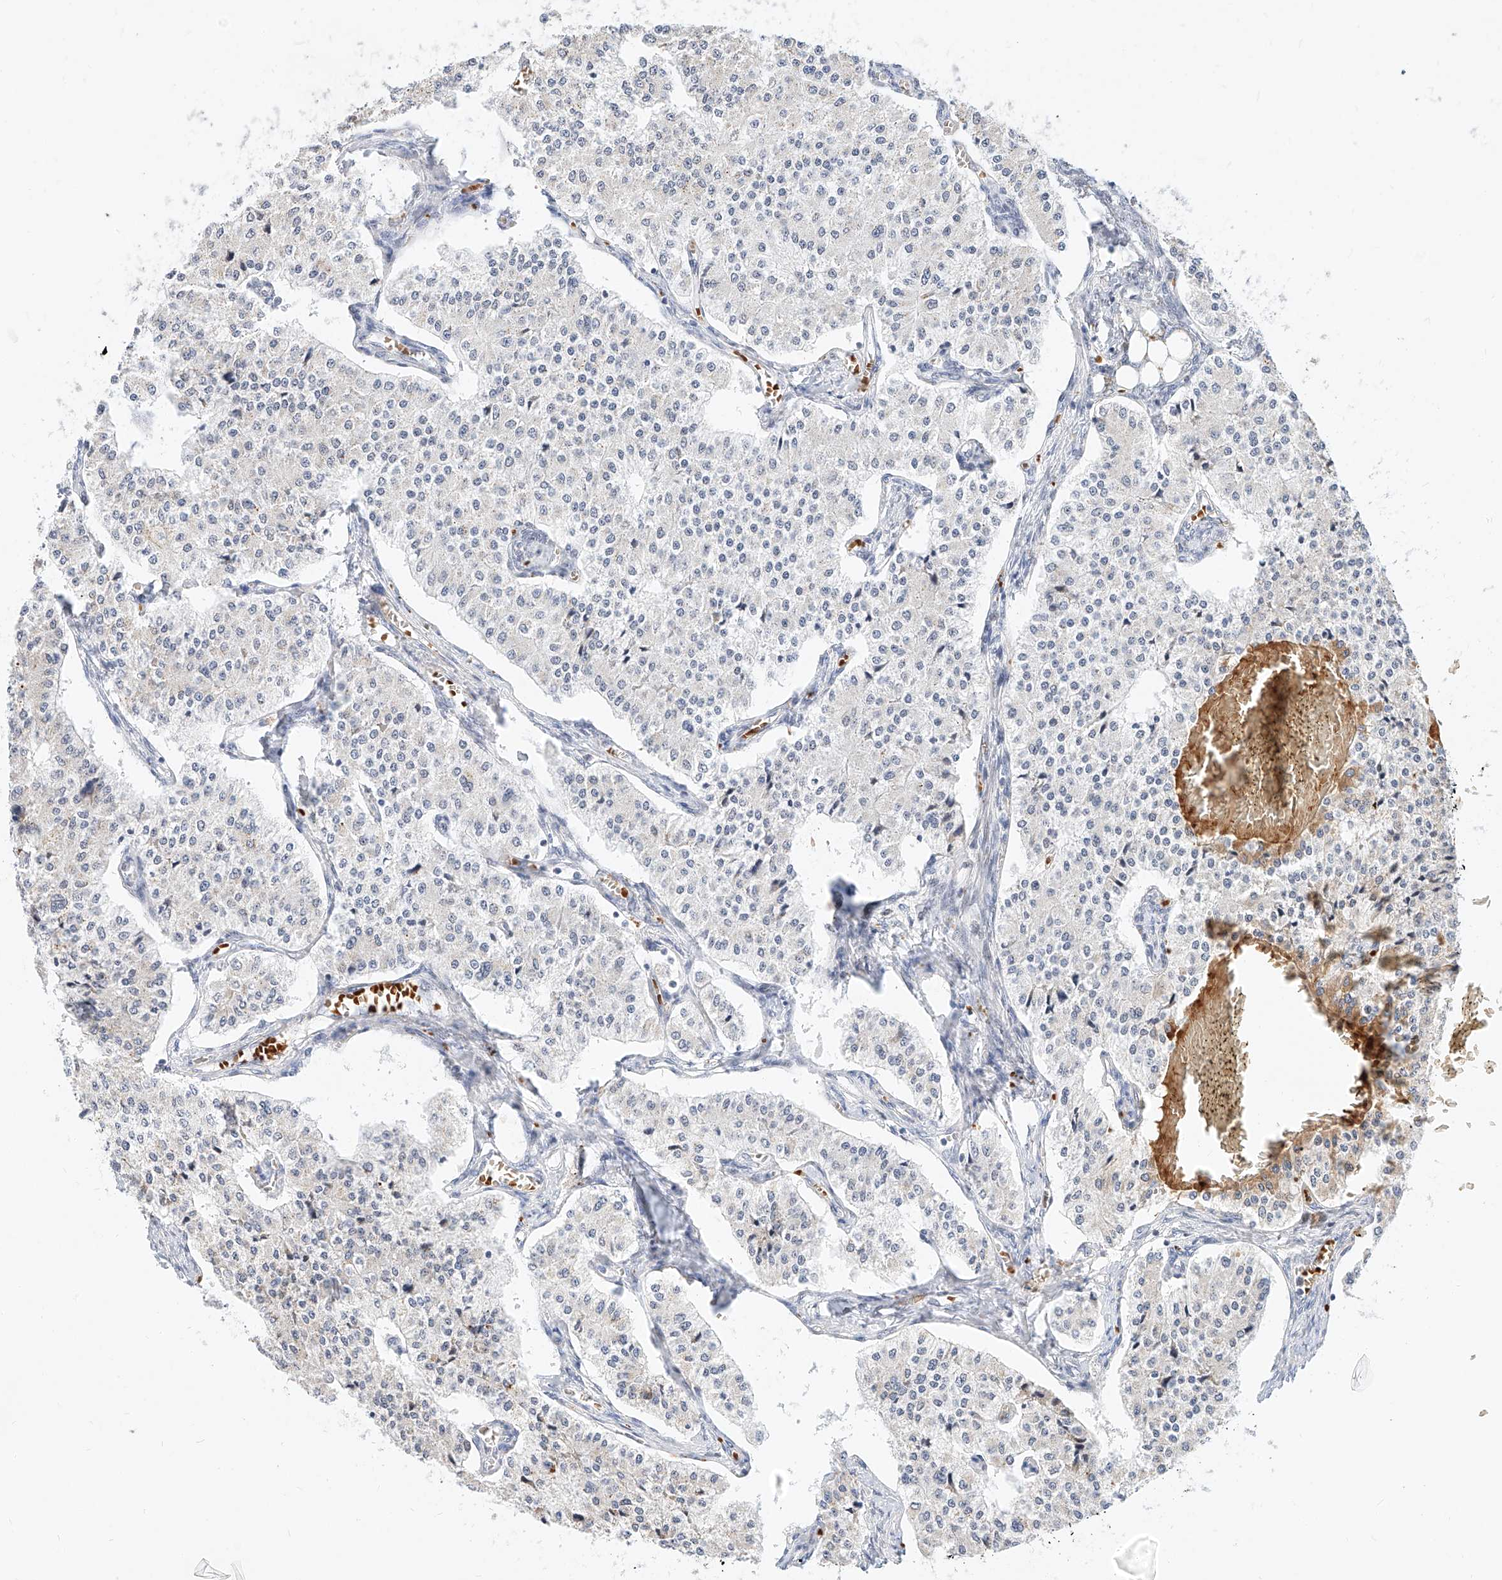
{"staining": {"intensity": "negative", "quantity": "none", "location": "none"}, "tissue": "carcinoid", "cell_type": "Tumor cells", "image_type": "cancer", "snomed": [{"axis": "morphology", "description": "Carcinoid, malignant, NOS"}, {"axis": "topography", "description": "Colon"}], "caption": "Carcinoid was stained to show a protein in brown. There is no significant staining in tumor cells. (Brightfield microscopy of DAB IHC at high magnification).", "gene": "CBX8", "patient": {"sex": "female", "age": 52}}